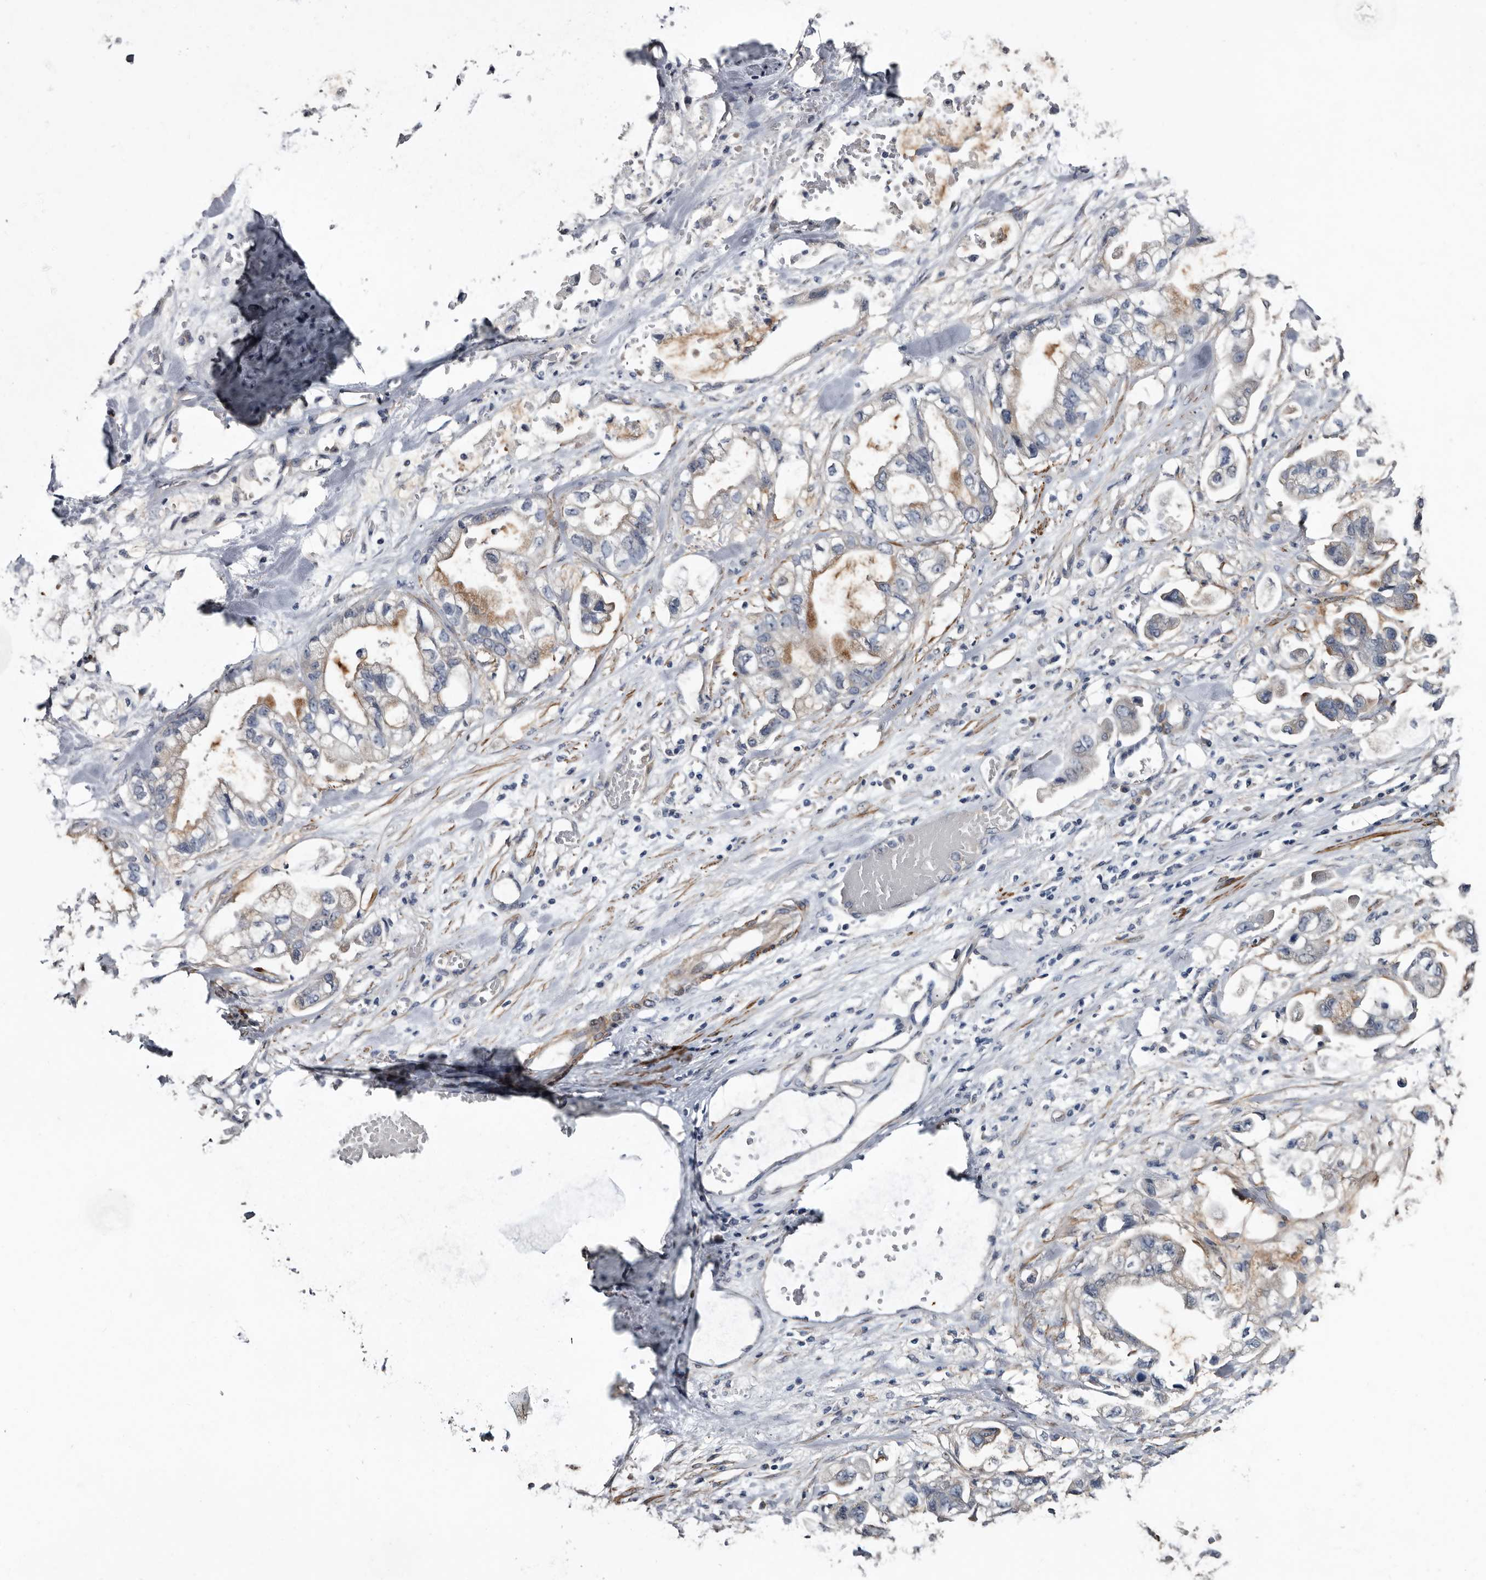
{"staining": {"intensity": "negative", "quantity": "none", "location": "none"}, "tissue": "stomach cancer", "cell_type": "Tumor cells", "image_type": "cancer", "snomed": [{"axis": "morphology", "description": "Normal tissue, NOS"}, {"axis": "morphology", "description": "Adenocarcinoma, NOS"}, {"axis": "topography", "description": "Stomach"}], "caption": "This is a image of immunohistochemistry (IHC) staining of adenocarcinoma (stomach), which shows no staining in tumor cells.", "gene": "IARS1", "patient": {"sex": "male", "age": 62}}